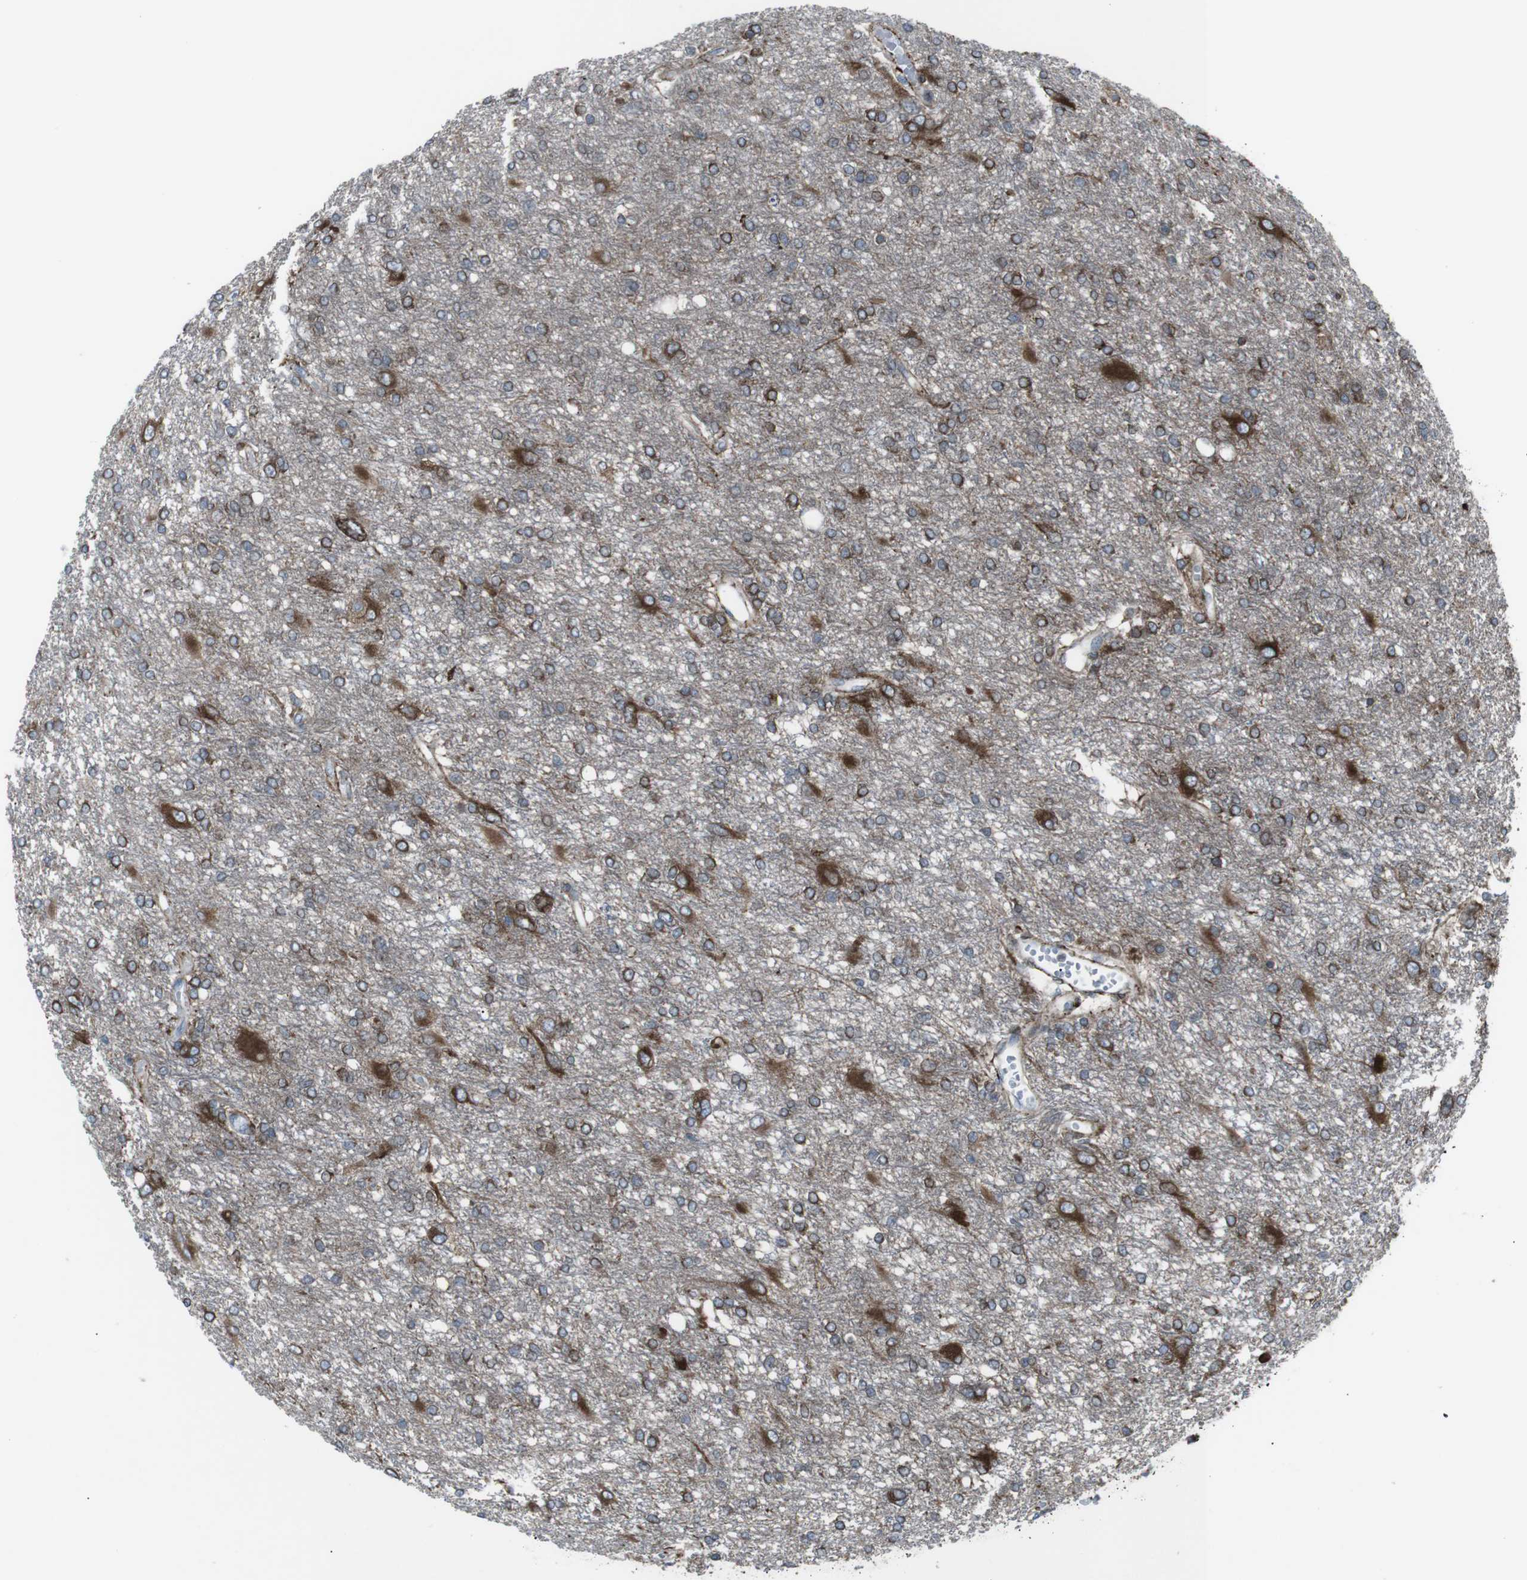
{"staining": {"intensity": "strong", "quantity": "25%-75%", "location": "cytoplasmic/membranous"}, "tissue": "glioma", "cell_type": "Tumor cells", "image_type": "cancer", "snomed": [{"axis": "morphology", "description": "Glioma, malignant, High grade"}, {"axis": "topography", "description": "Brain"}], "caption": "Brown immunohistochemical staining in glioma exhibits strong cytoplasmic/membranous positivity in approximately 25%-75% of tumor cells.", "gene": "LNPK", "patient": {"sex": "female", "age": 59}}